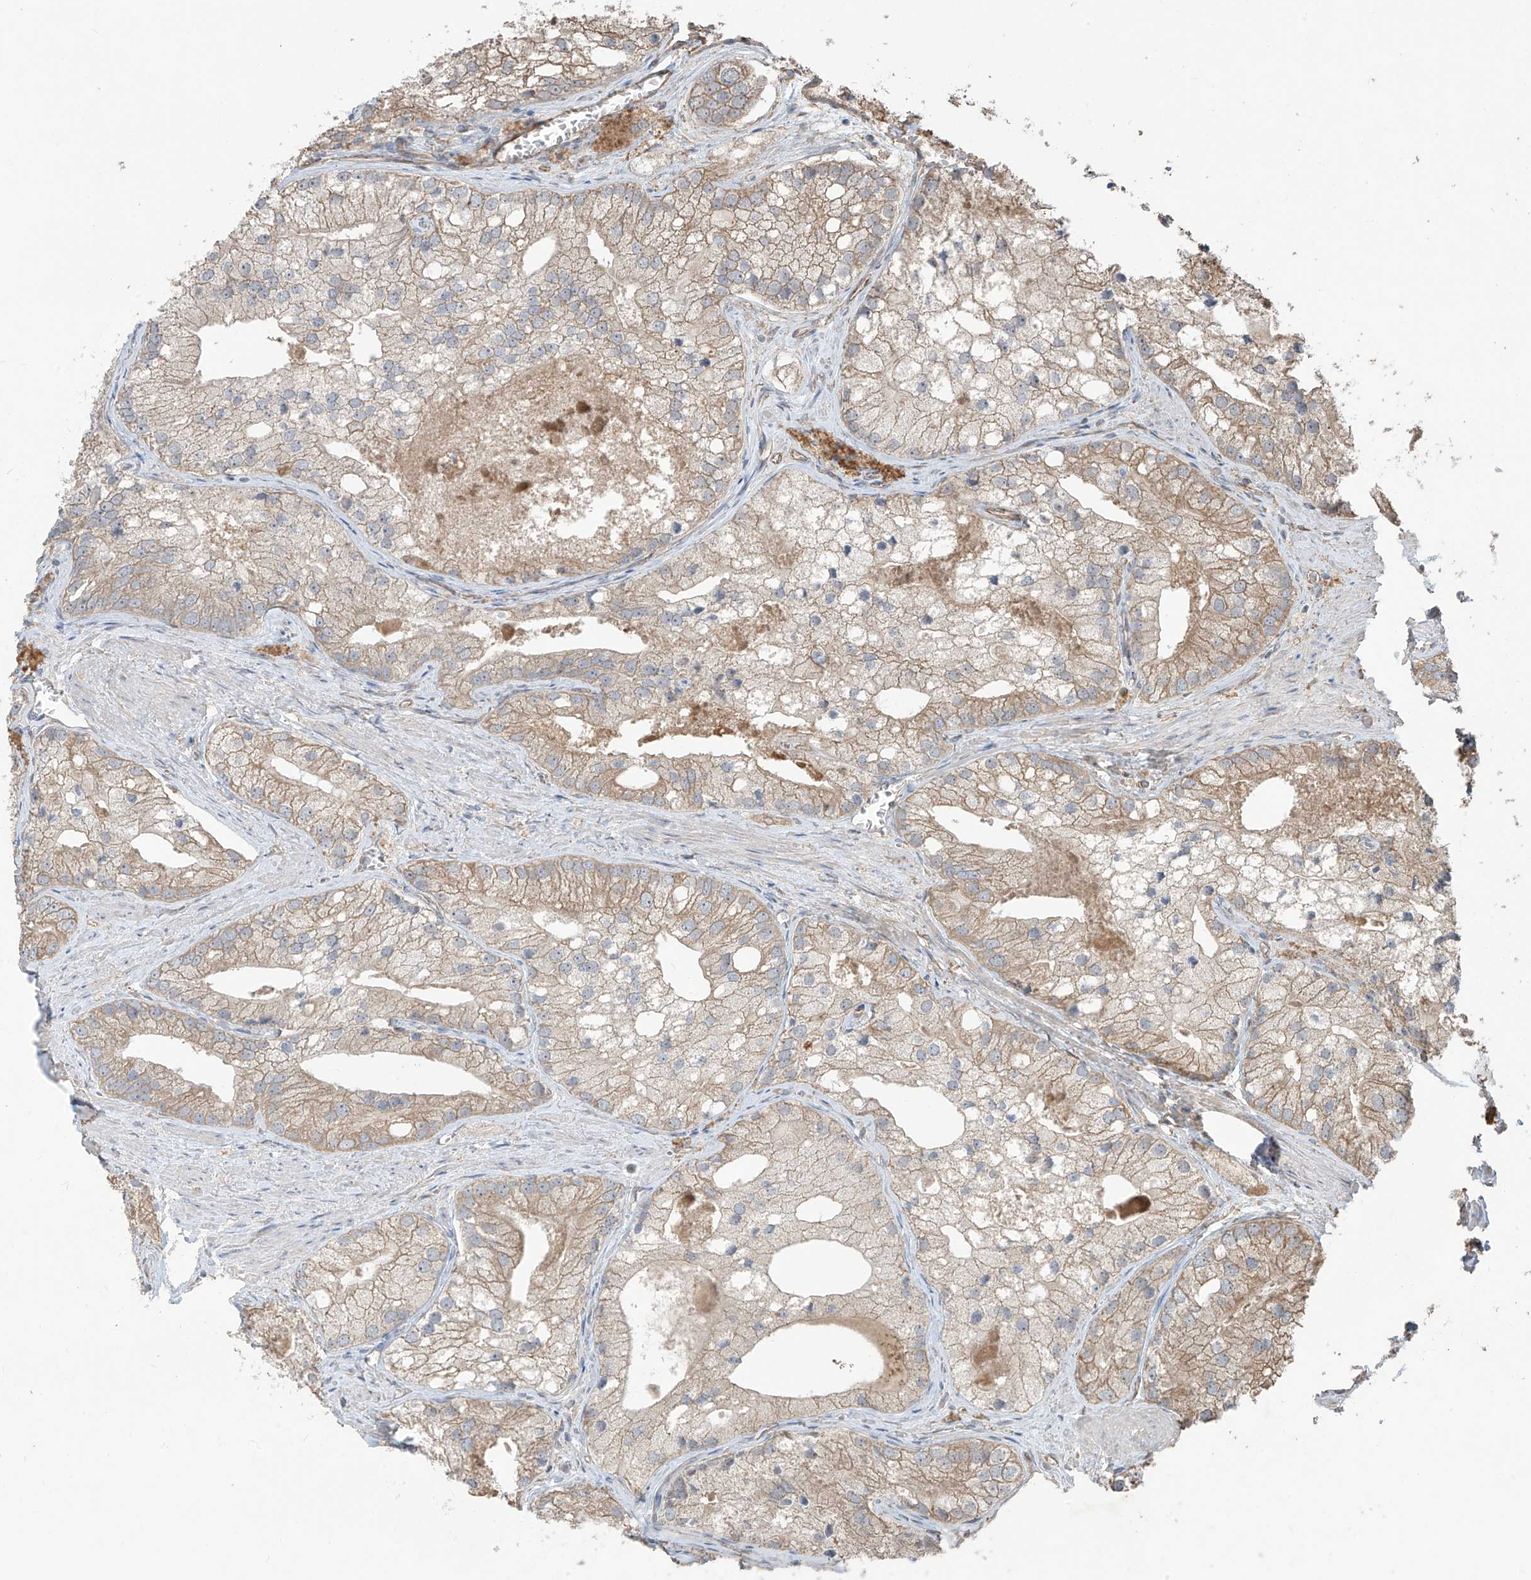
{"staining": {"intensity": "weak", "quantity": ">75%", "location": "cytoplasmic/membranous"}, "tissue": "prostate cancer", "cell_type": "Tumor cells", "image_type": "cancer", "snomed": [{"axis": "morphology", "description": "Adenocarcinoma, Low grade"}, {"axis": "topography", "description": "Prostate"}], "caption": "An image of human prostate cancer stained for a protein displays weak cytoplasmic/membranous brown staining in tumor cells.", "gene": "AGBL5", "patient": {"sex": "male", "age": 69}}